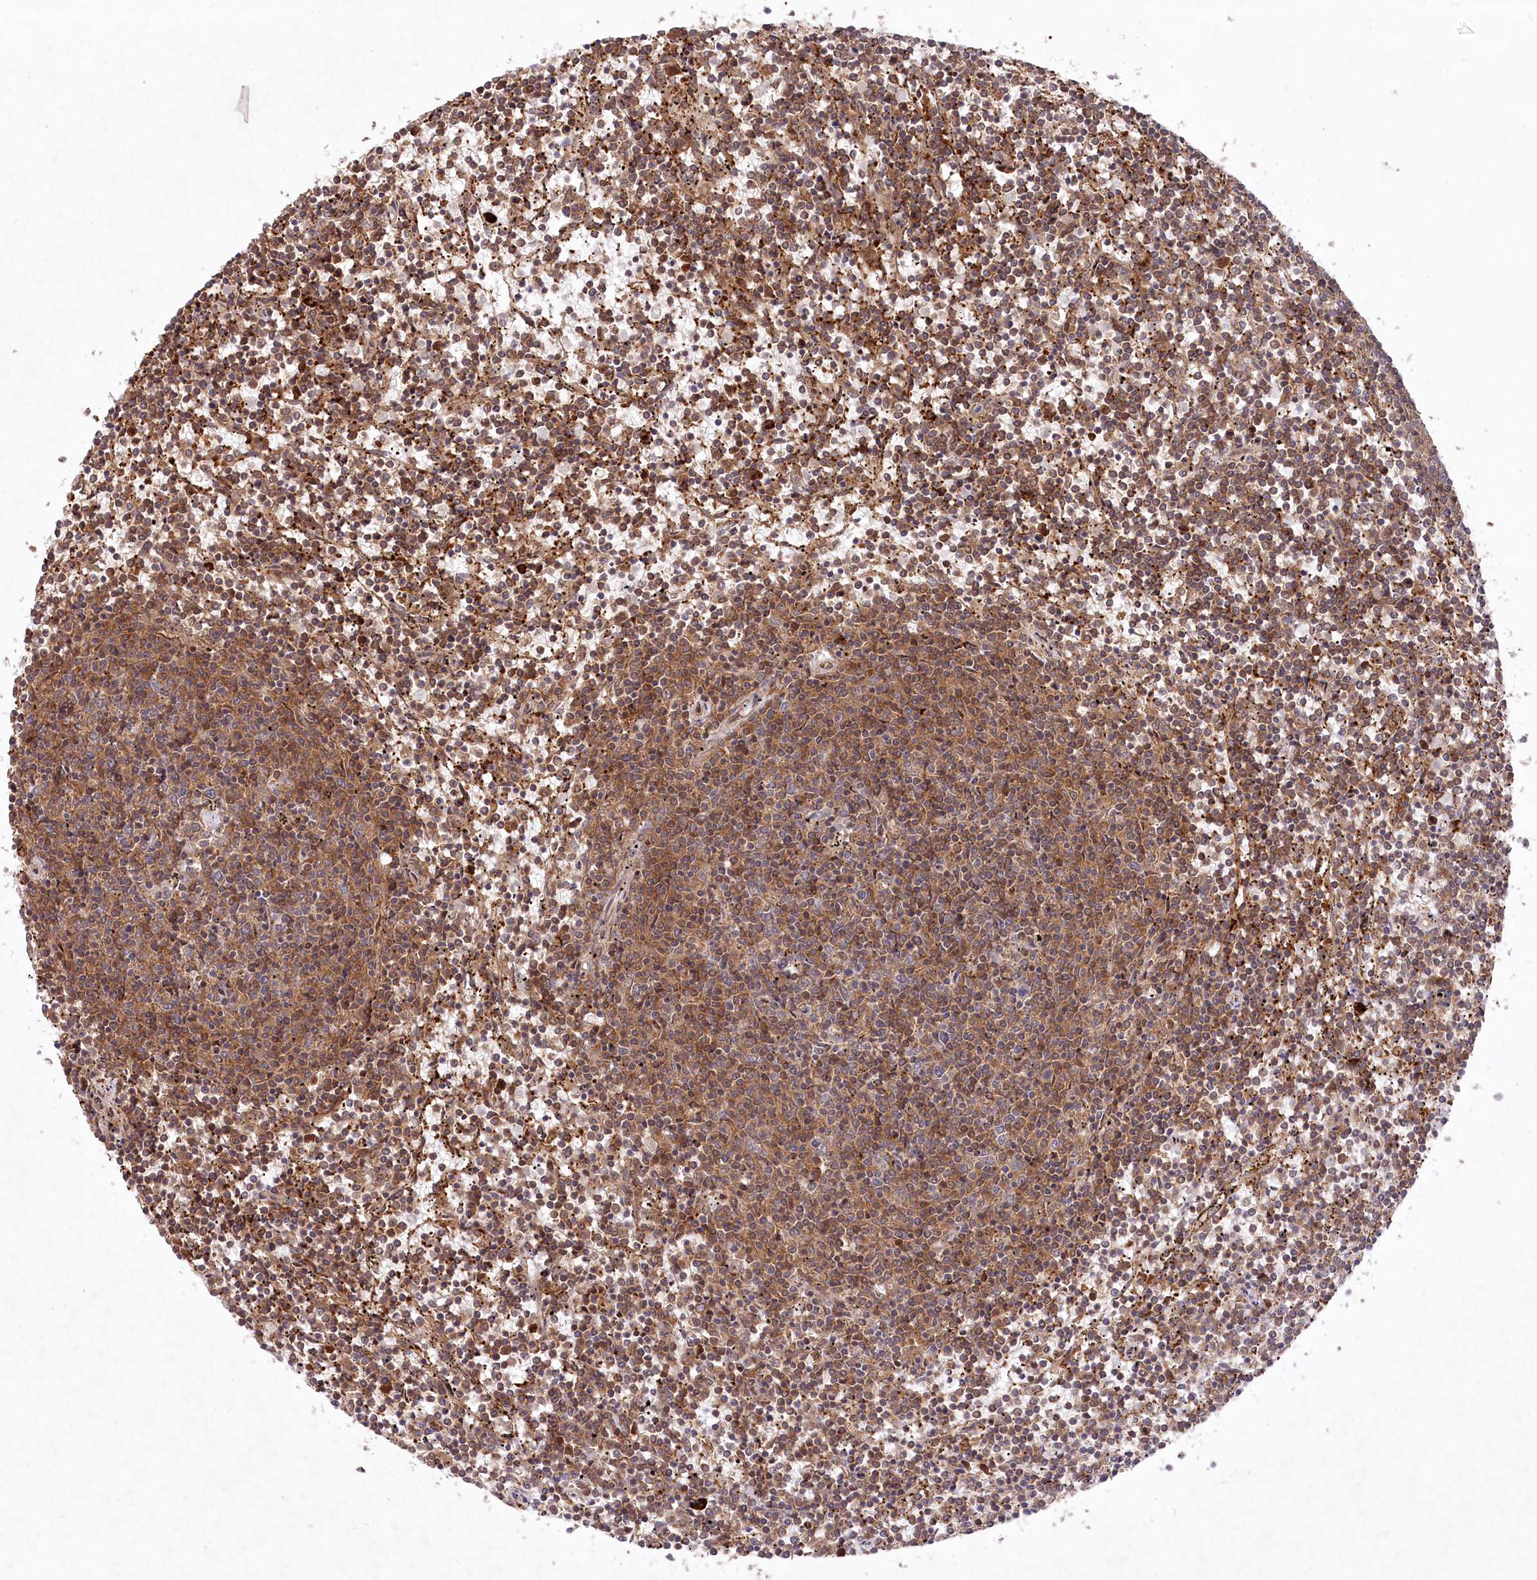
{"staining": {"intensity": "moderate", "quantity": ">75%", "location": "cytoplasmic/membranous"}, "tissue": "lymphoma", "cell_type": "Tumor cells", "image_type": "cancer", "snomed": [{"axis": "morphology", "description": "Malignant lymphoma, non-Hodgkin's type, Low grade"}, {"axis": "topography", "description": "Spleen"}], "caption": "Protein staining of lymphoma tissue shows moderate cytoplasmic/membranous expression in approximately >75% of tumor cells.", "gene": "PPP1R21", "patient": {"sex": "female", "age": 50}}